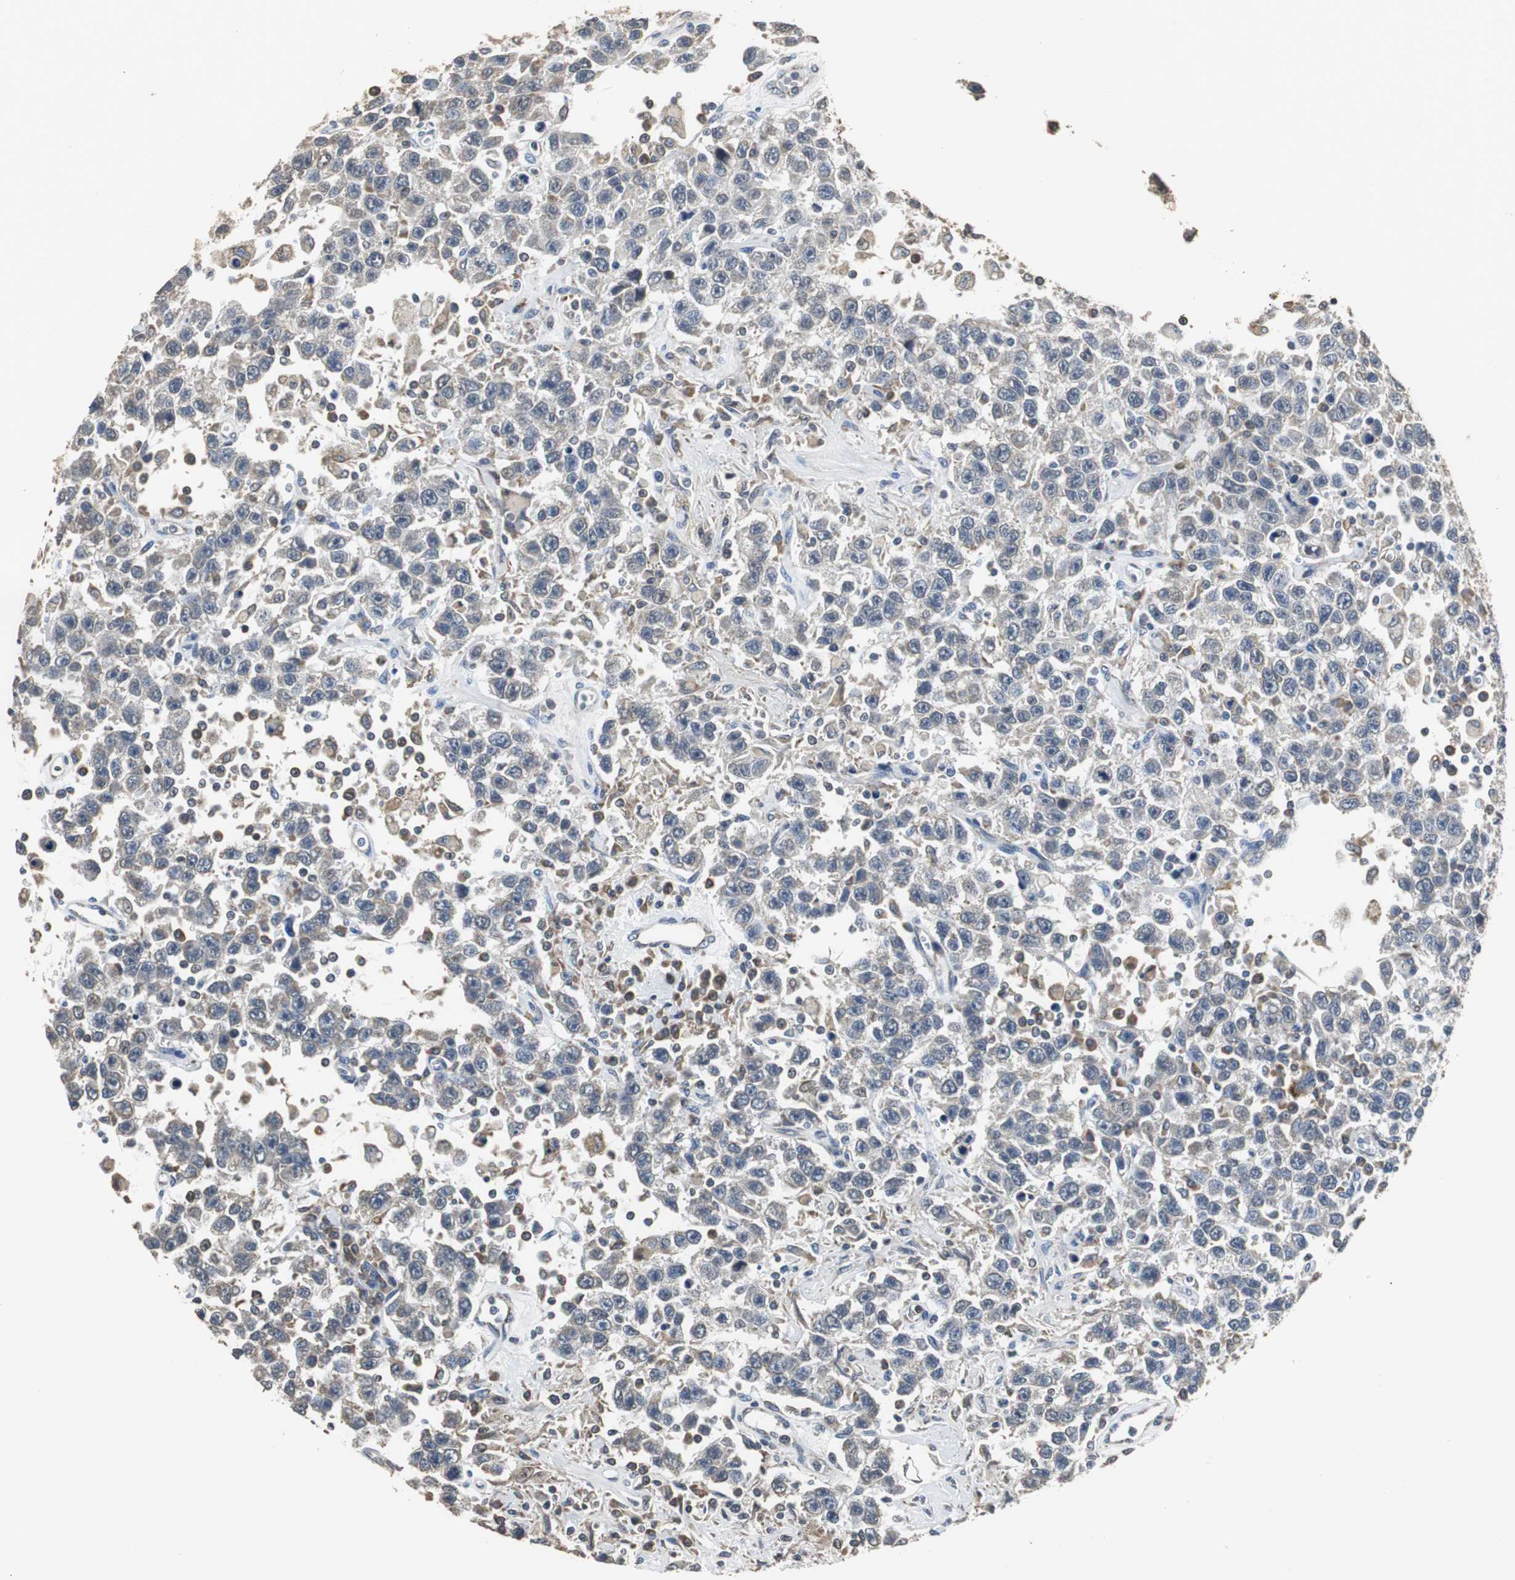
{"staining": {"intensity": "negative", "quantity": "none", "location": "none"}, "tissue": "testis cancer", "cell_type": "Tumor cells", "image_type": "cancer", "snomed": [{"axis": "morphology", "description": "Seminoma, NOS"}, {"axis": "topography", "description": "Testis"}], "caption": "A high-resolution image shows immunohistochemistry (IHC) staining of testis seminoma, which displays no significant staining in tumor cells.", "gene": "HMGCL", "patient": {"sex": "male", "age": 41}}